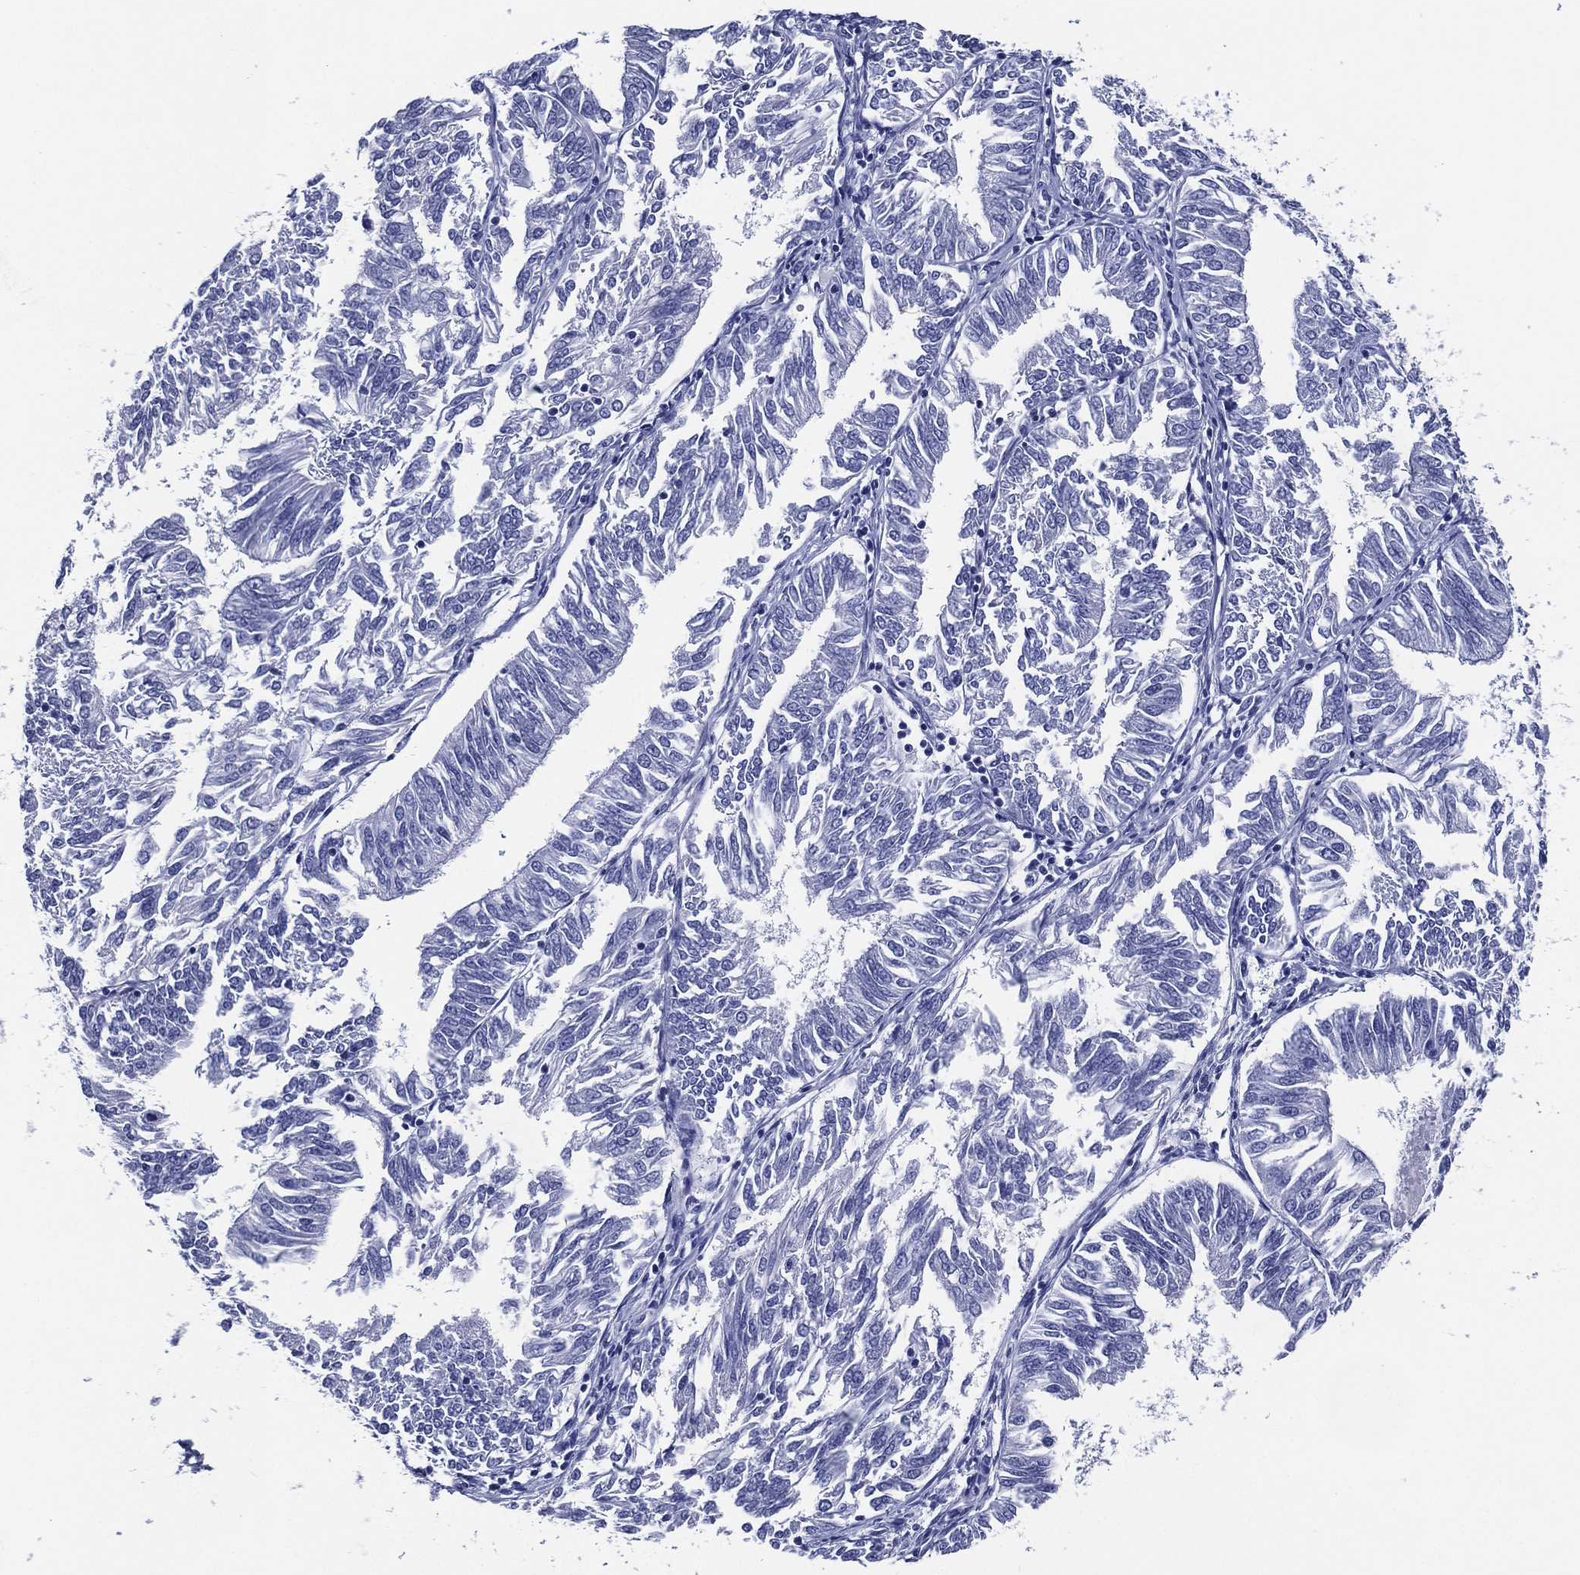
{"staining": {"intensity": "negative", "quantity": "none", "location": "none"}, "tissue": "endometrial cancer", "cell_type": "Tumor cells", "image_type": "cancer", "snomed": [{"axis": "morphology", "description": "Adenocarcinoma, NOS"}, {"axis": "topography", "description": "Endometrium"}], "caption": "Immunohistochemistry histopathology image of neoplastic tissue: human endometrial adenocarcinoma stained with DAB (3,3'-diaminobenzidine) reveals no significant protein expression in tumor cells.", "gene": "ACE2", "patient": {"sex": "female", "age": 58}}